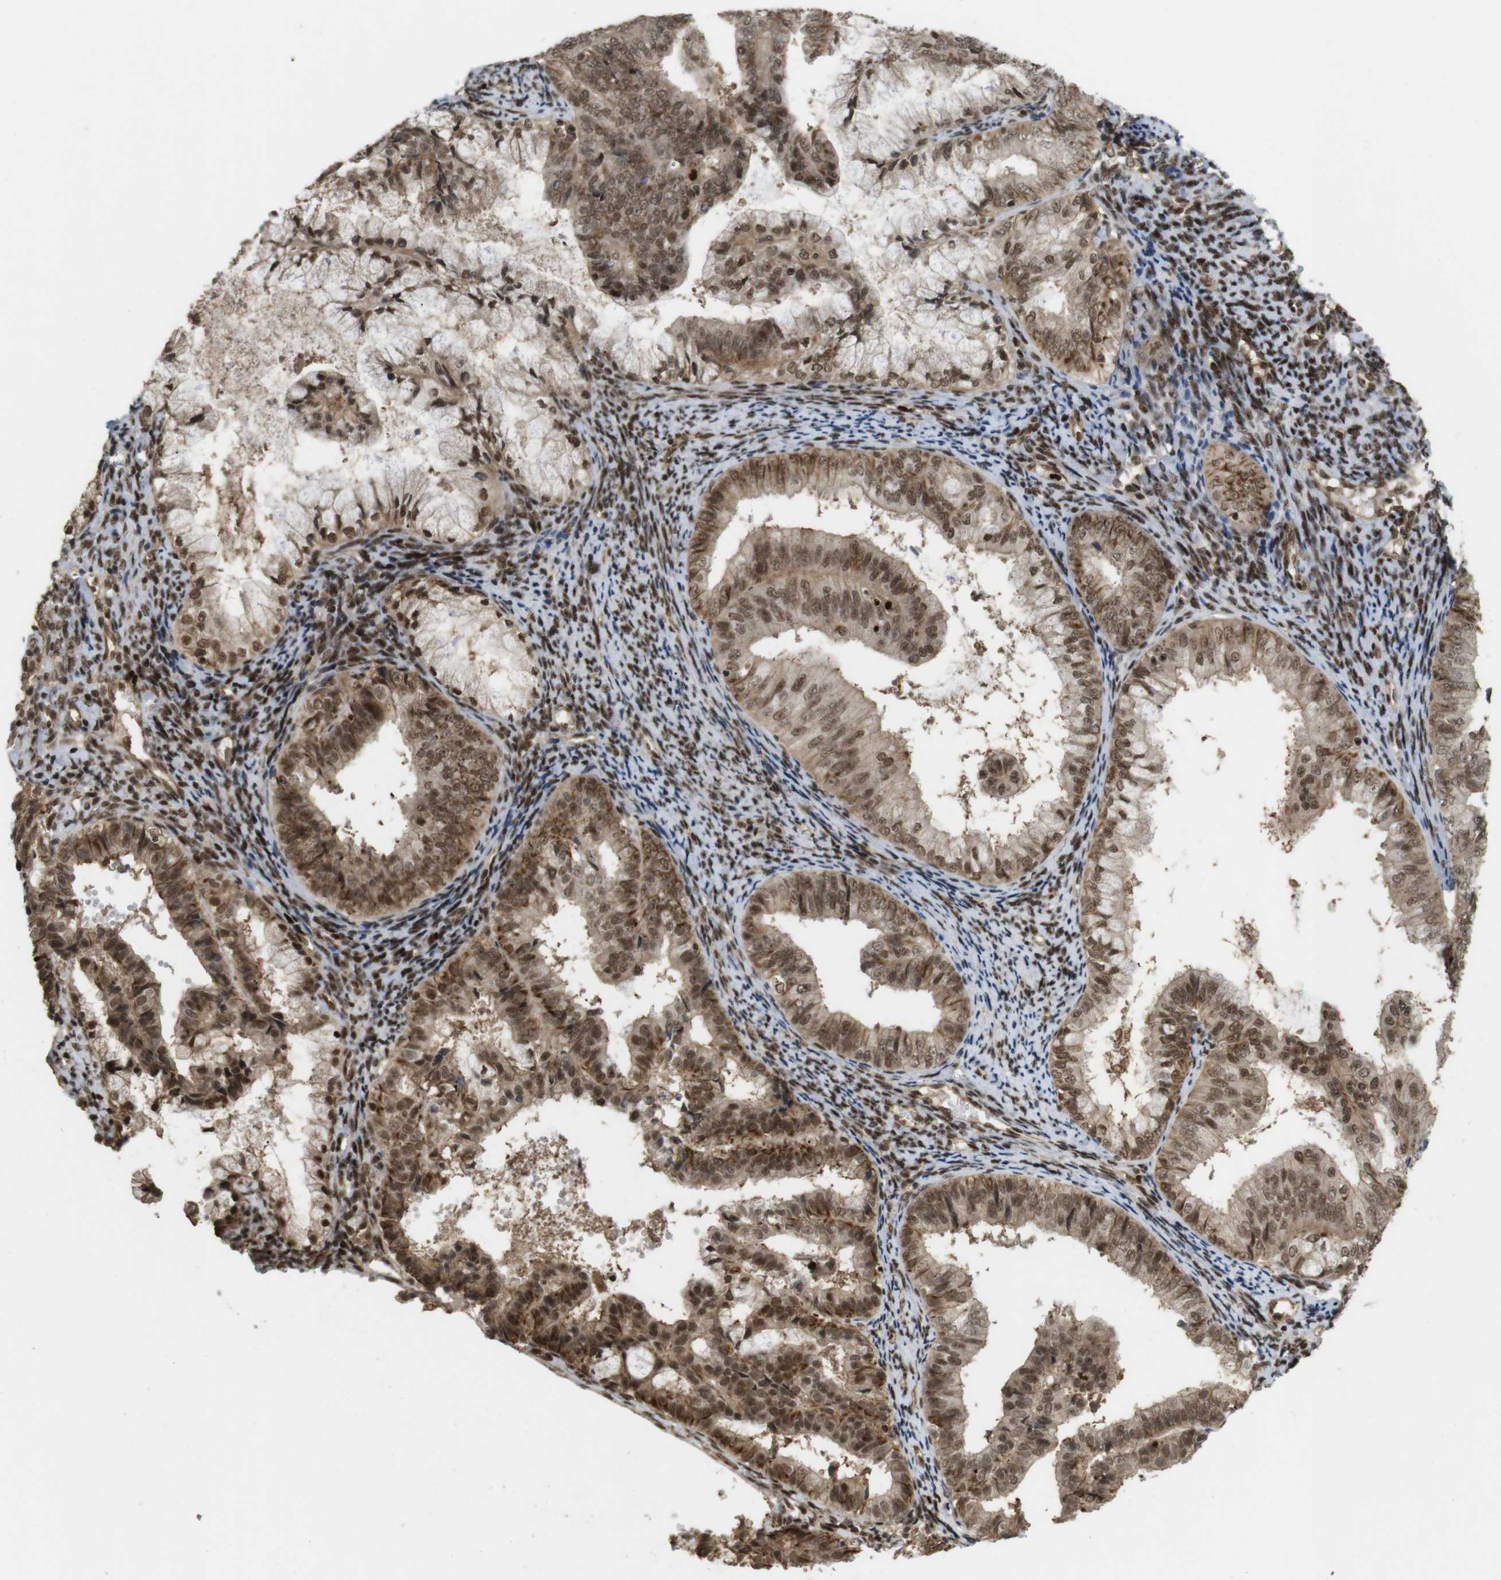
{"staining": {"intensity": "moderate", "quantity": ">75%", "location": "cytoplasmic/membranous,nuclear"}, "tissue": "endometrial cancer", "cell_type": "Tumor cells", "image_type": "cancer", "snomed": [{"axis": "morphology", "description": "Adenocarcinoma, NOS"}, {"axis": "topography", "description": "Endometrium"}], "caption": "High-power microscopy captured an immunohistochemistry micrograph of endometrial cancer (adenocarcinoma), revealing moderate cytoplasmic/membranous and nuclear staining in about >75% of tumor cells. (Stains: DAB (3,3'-diaminobenzidine) in brown, nuclei in blue, Microscopy: brightfield microscopy at high magnification).", "gene": "SP2", "patient": {"sex": "female", "age": 63}}